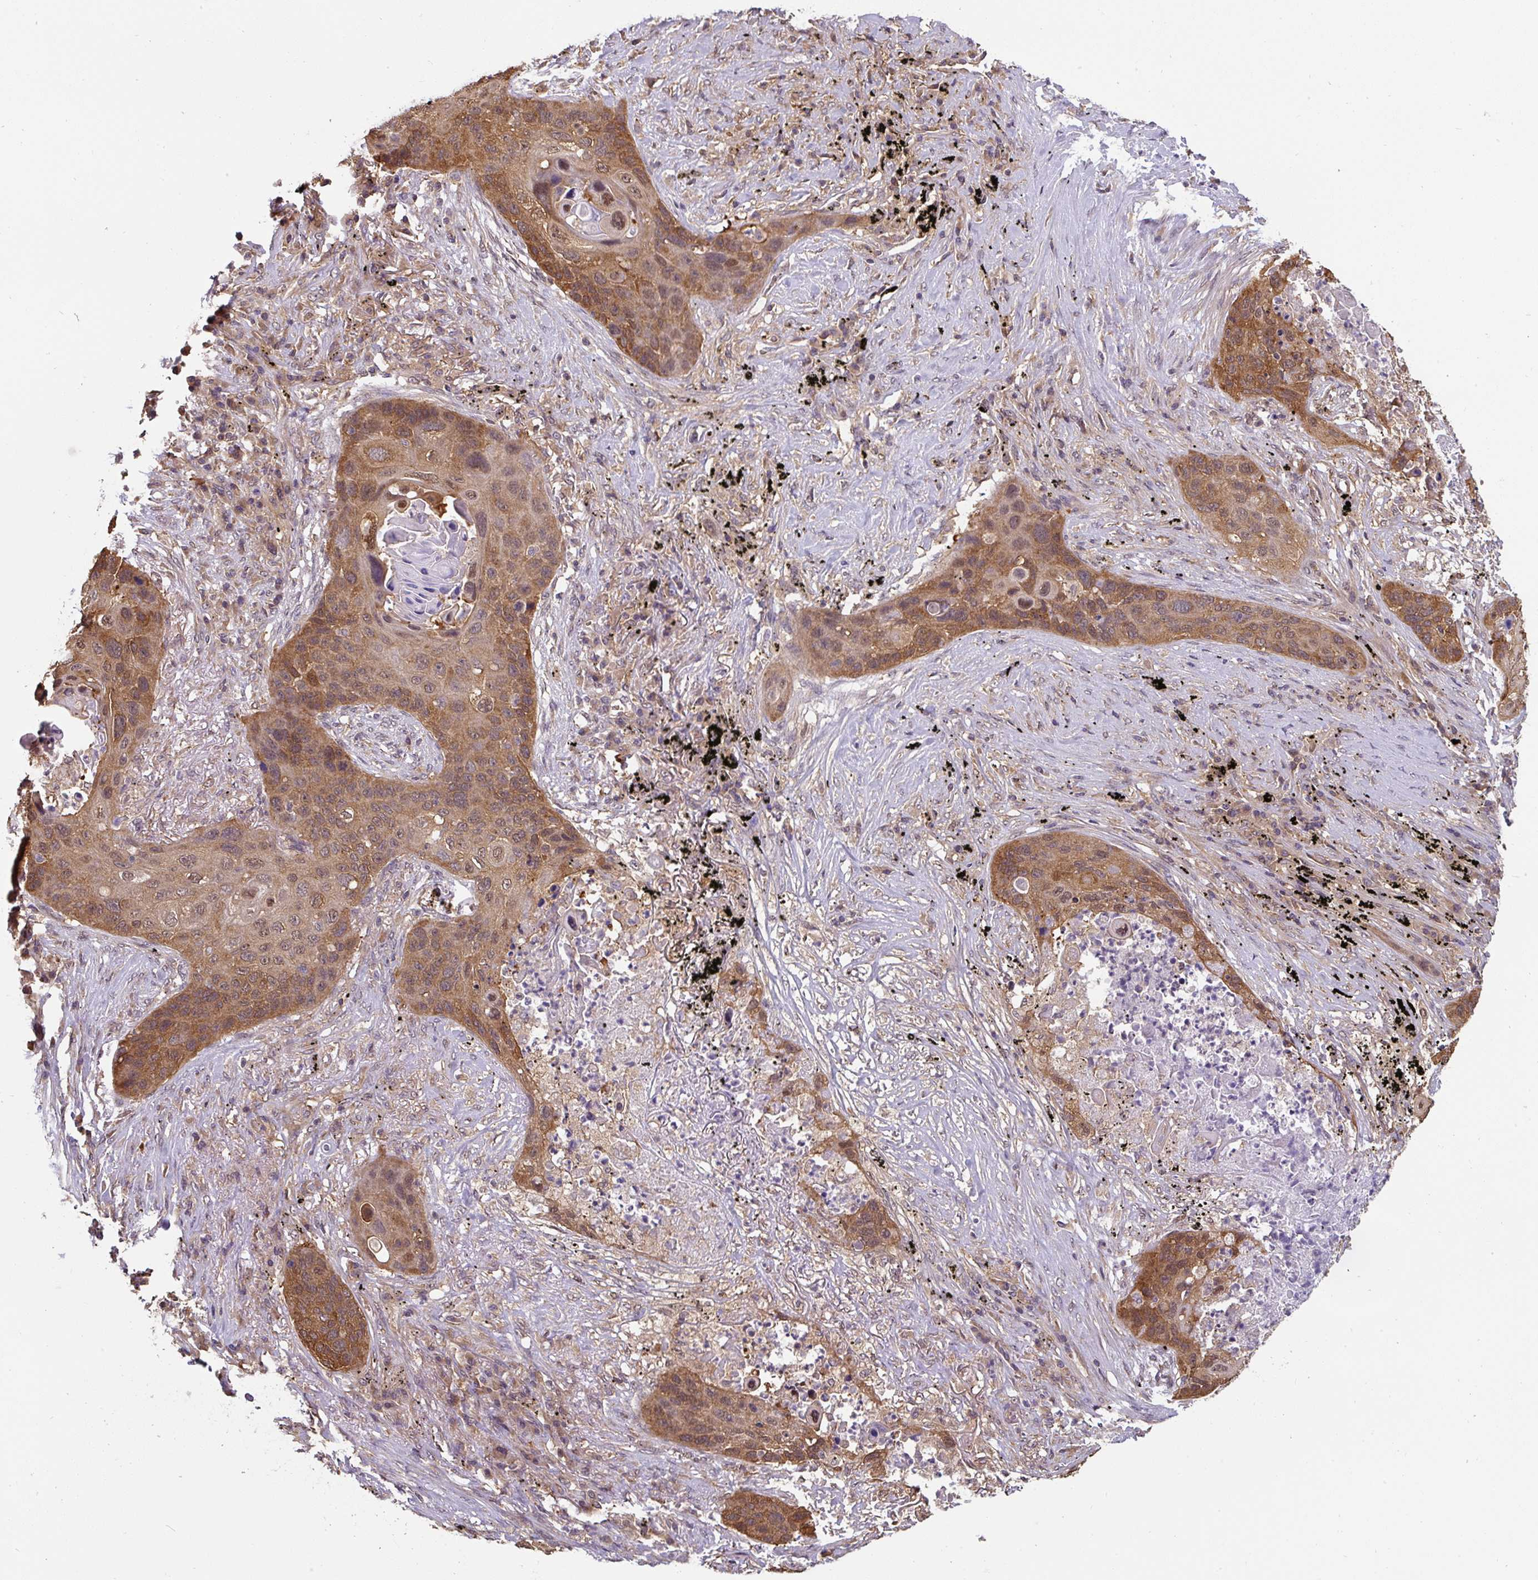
{"staining": {"intensity": "moderate", "quantity": ">75%", "location": "cytoplasmic/membranous"}, "tissue": "lung cancer", "cell_type": "Tumor cells", "image_type": "cancer", "snomed": [{"axis": "morphology", "description": "Squamous cell carcinoma, NOS"}, {"axis": "topography", "description": "Lung"}], "caption": "Immunohistochemistry (DAB) staining of human lung squamous cell carcinoma displays moderate cytoplasmic/membranous protein expression in approximately >75% of tumor cells.", "gene": "ST13", "patient": {"sex": "female", "age": 63}}